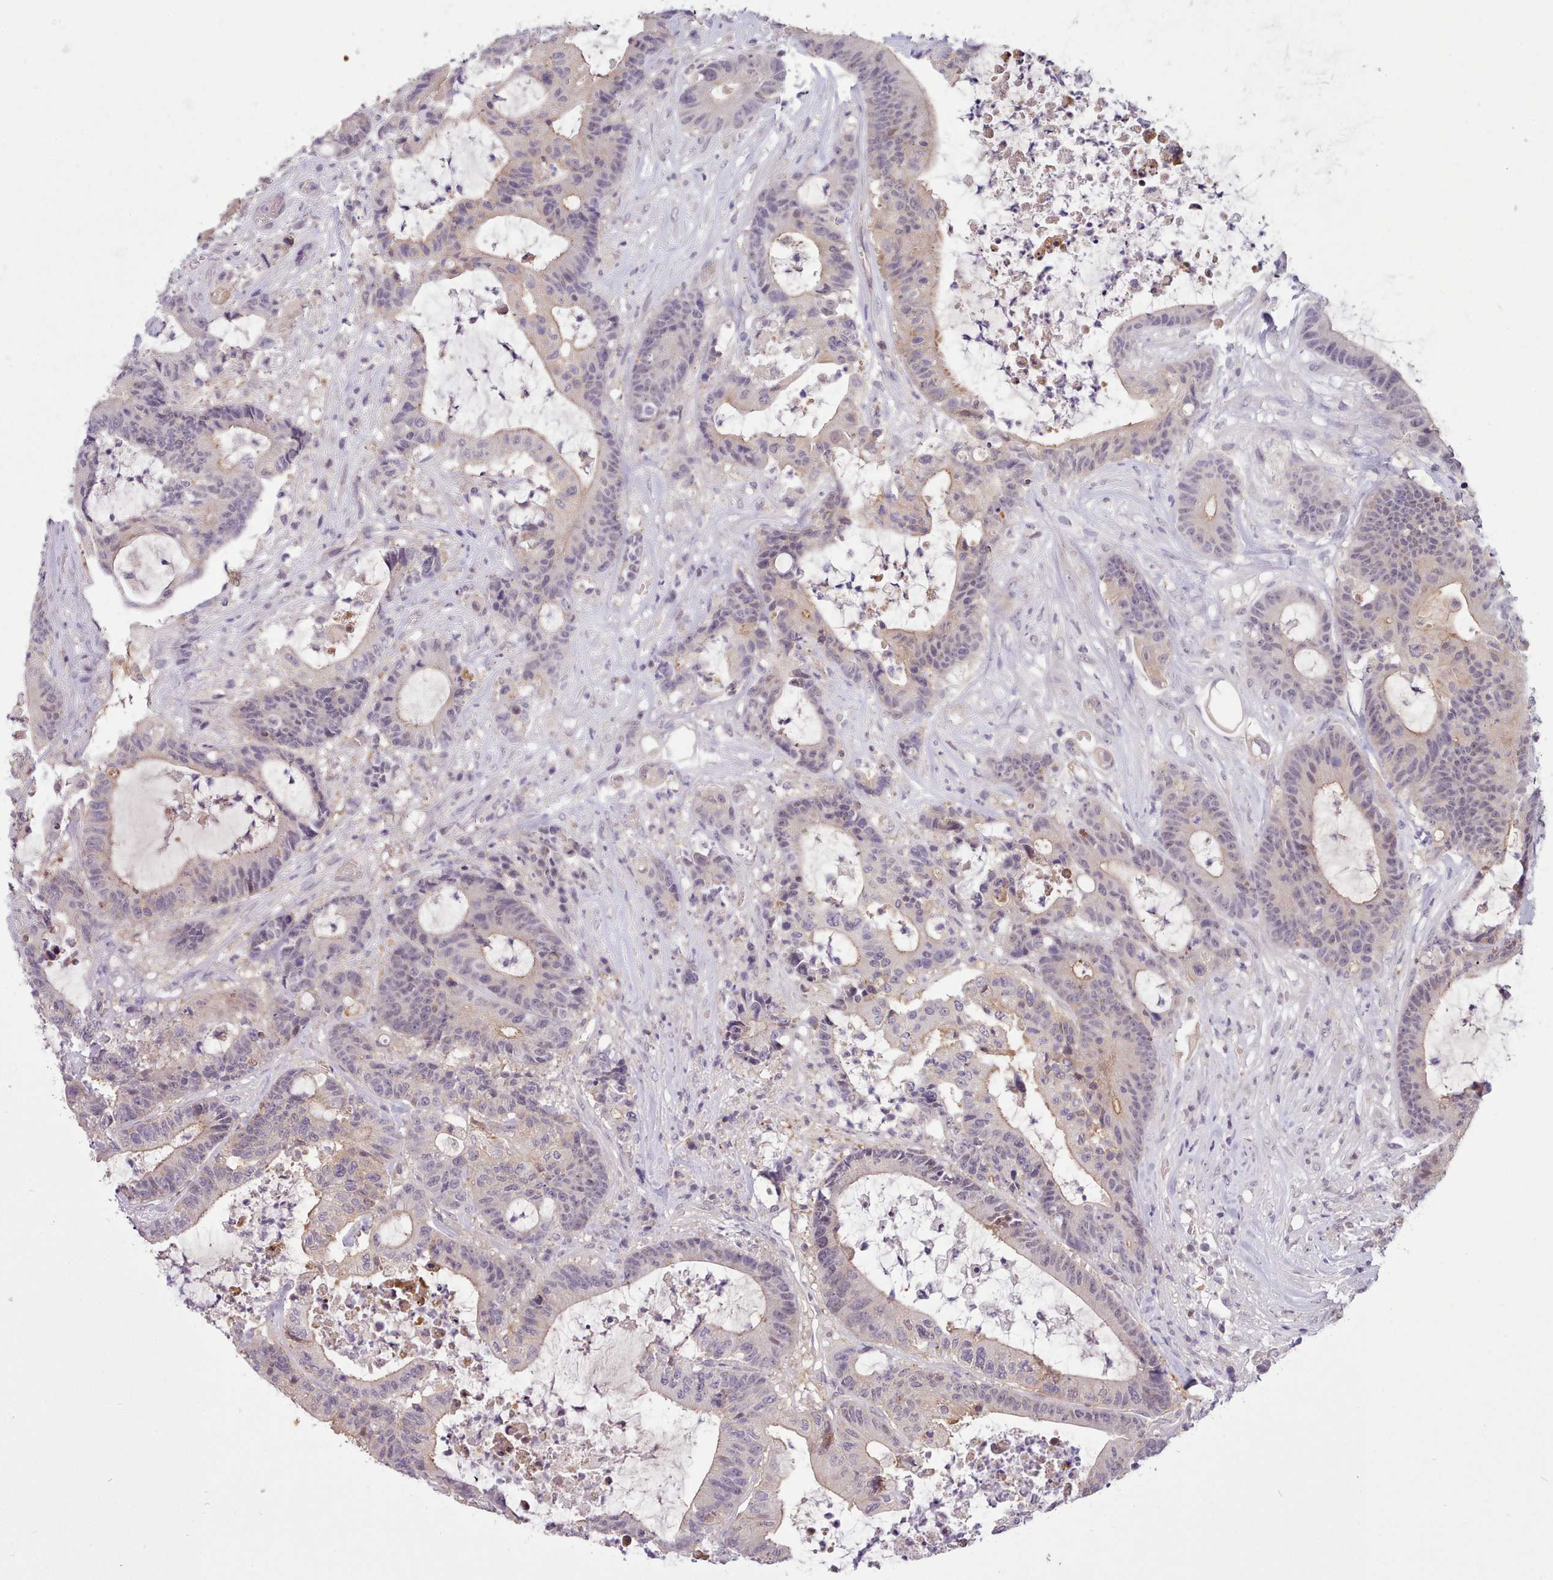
{"staining": {"intensity": "weak", "quantity": "<25%", "location": "cytoplasmic/membranous"}, "tissue": "colorectal cancer", "cell_type": "Tumor cells", "image_type": "cancer", "snomed": [{"axis": "morphology", "description": "Adenocarcinoma, NOS"}, {"axis": "topography", "description": "Colon"}], "caption": "Immunohistochemistry (IHC) histopathology image of human colorectal adenocarcinoma stained for a protein (brown), which shows no positivity in tumor cells.", "gene": "ARL17A", "patient": {"sex": "female", "age": 84}}